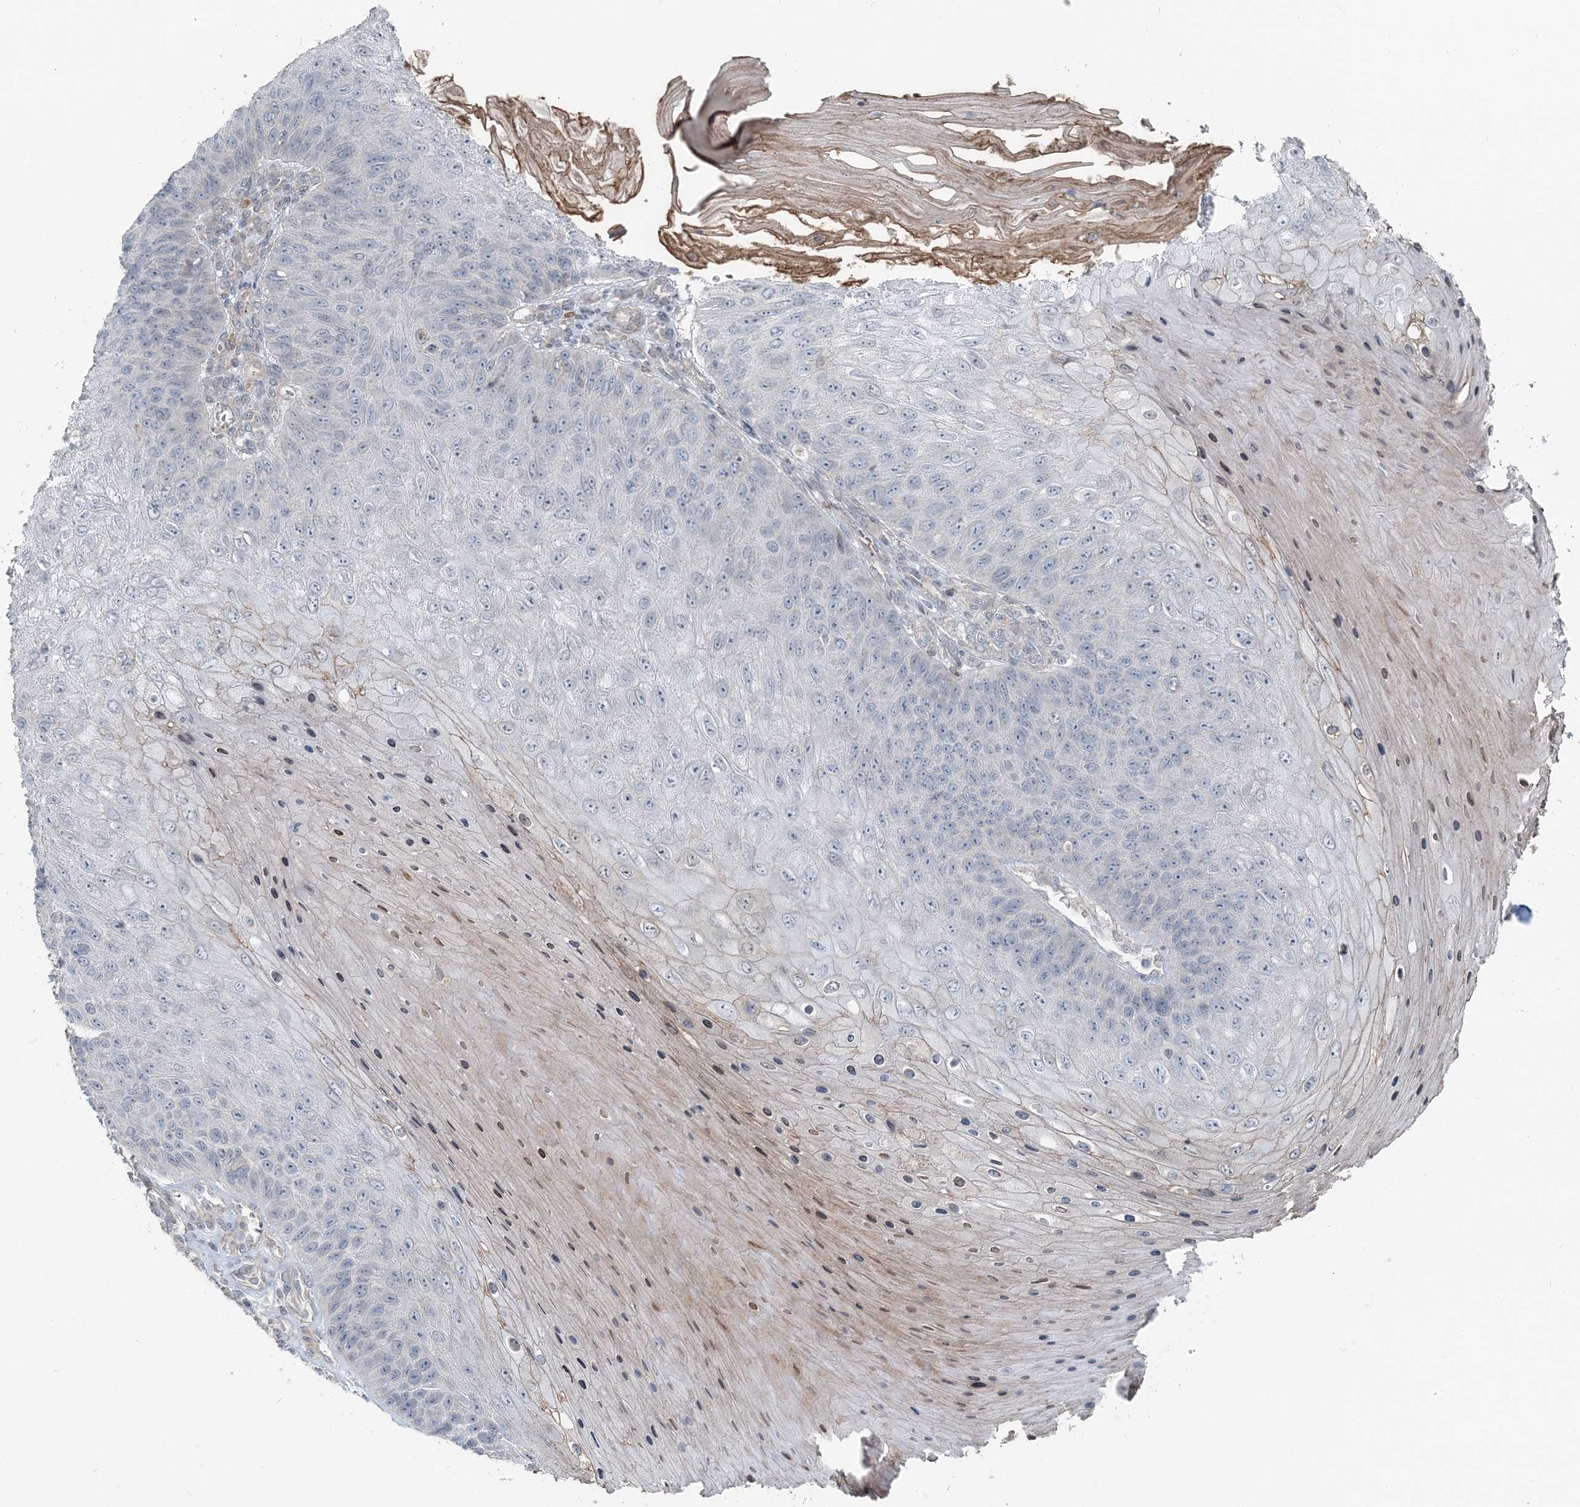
{"staining": {"intensity": "negative", "quantity": "none", "location": "none"}, "tissue": "skin cancer", "cell_type": "Tumor cells", "image_type": "cancer", "snomed": [{"axis": "morphology", "description": "Squamous cell carcinoma, NOS"}, {"axis": "topography", "description": "Skin"}], "caption": "The micrograph displays no staining of tumor cells in squamous cell carcinoma (skin).", "gene": "FBXL17", "patient": {"sex": "female", "age": 88}}